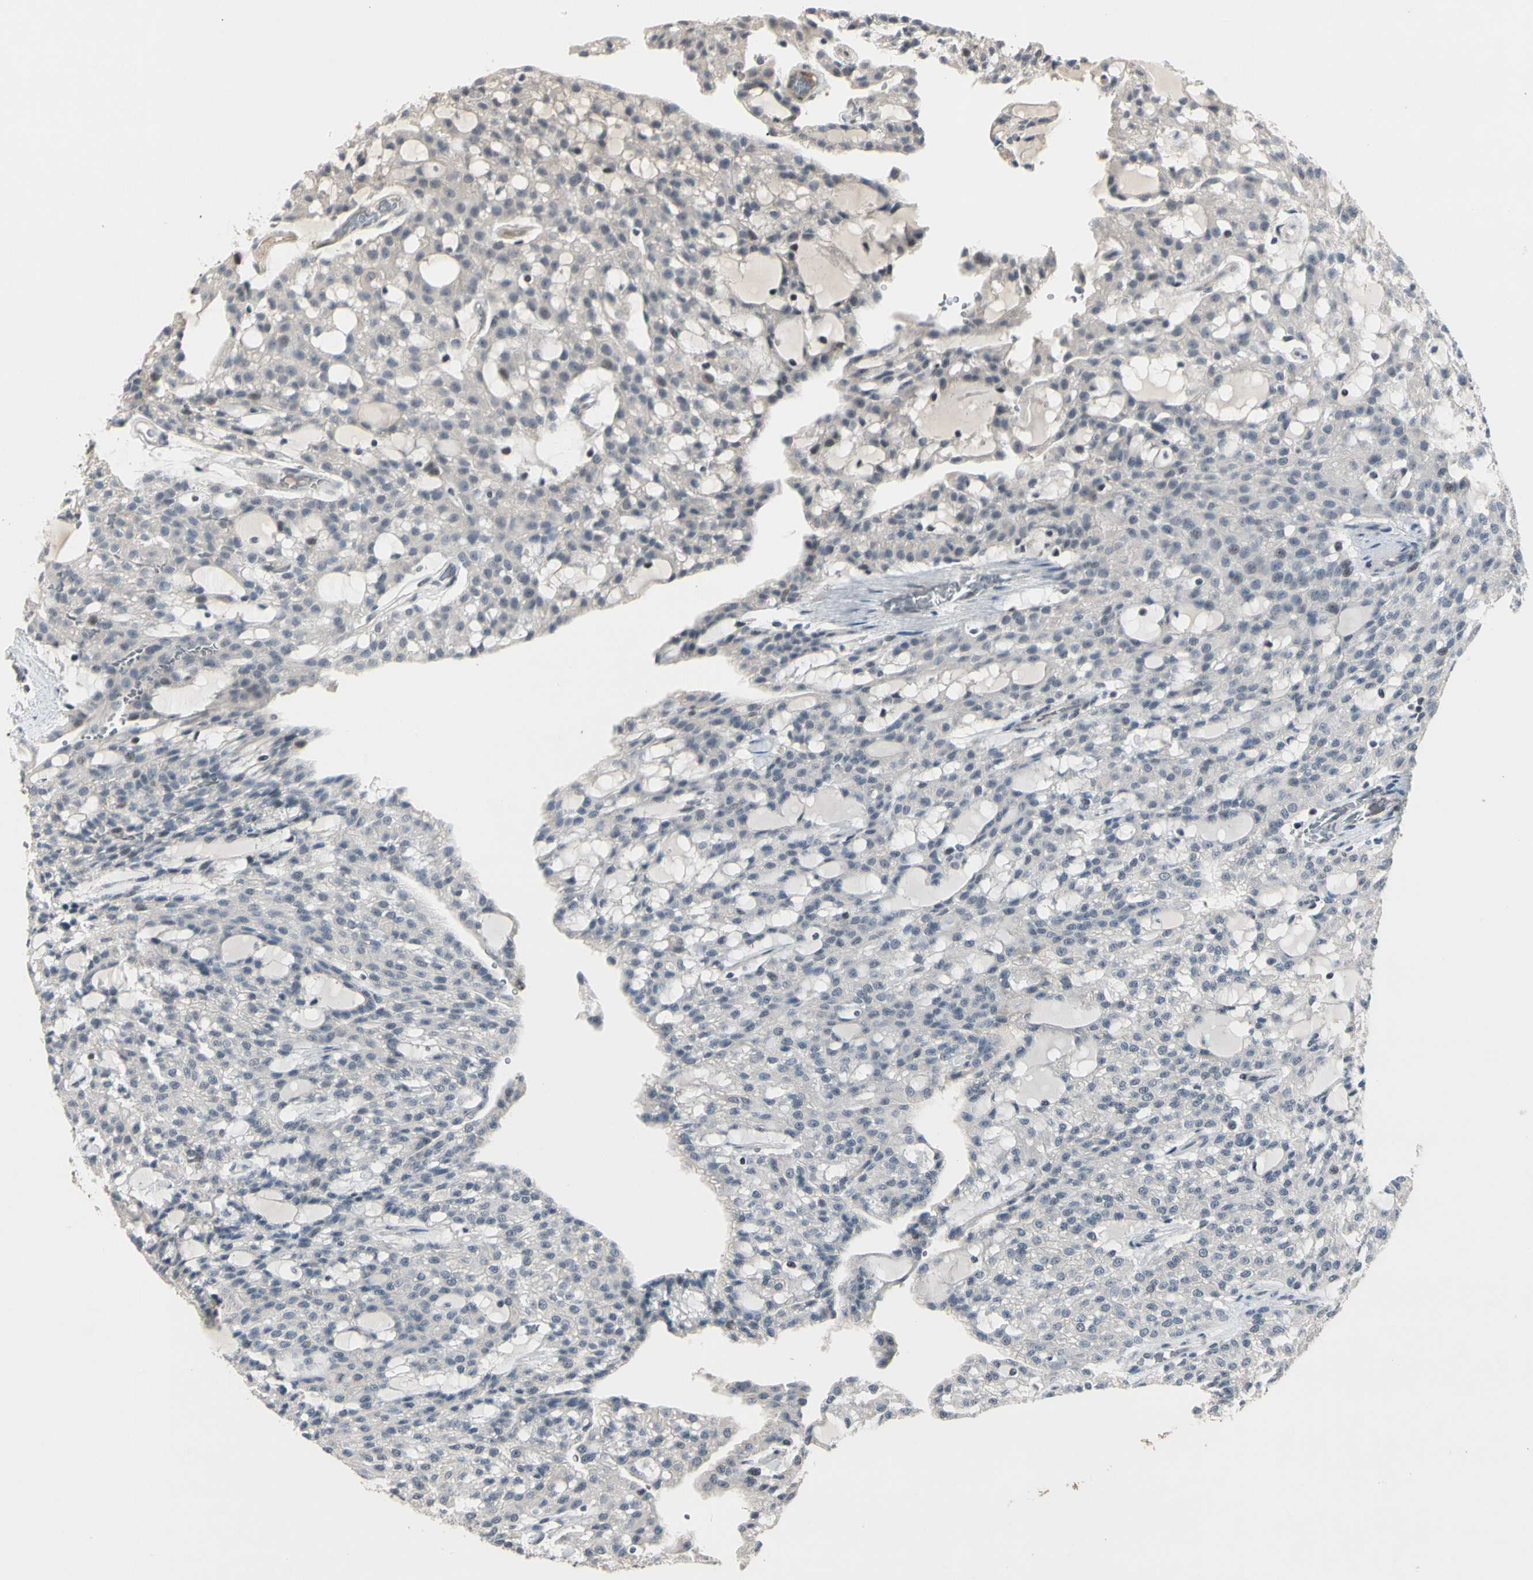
{"staining": {"intensity": "negative", "quantity": "none", "location": "none"}, "tissue": "renal cancer", "cell_type": "Tumor cells", "image_type": "cancer", "snomed": [{"axis": "morphology", "description": "Adenocarcinoma, NOS"}, {"axis": "topography", "description": "Kidney"}], "caption": "This is an immunohistochemistry (IHC) micrograph of adenocarcinoma (renal). There is no staining in tumor cells.", "gene": "GREM1", "patient": {"sex": "male", "age": 63}}